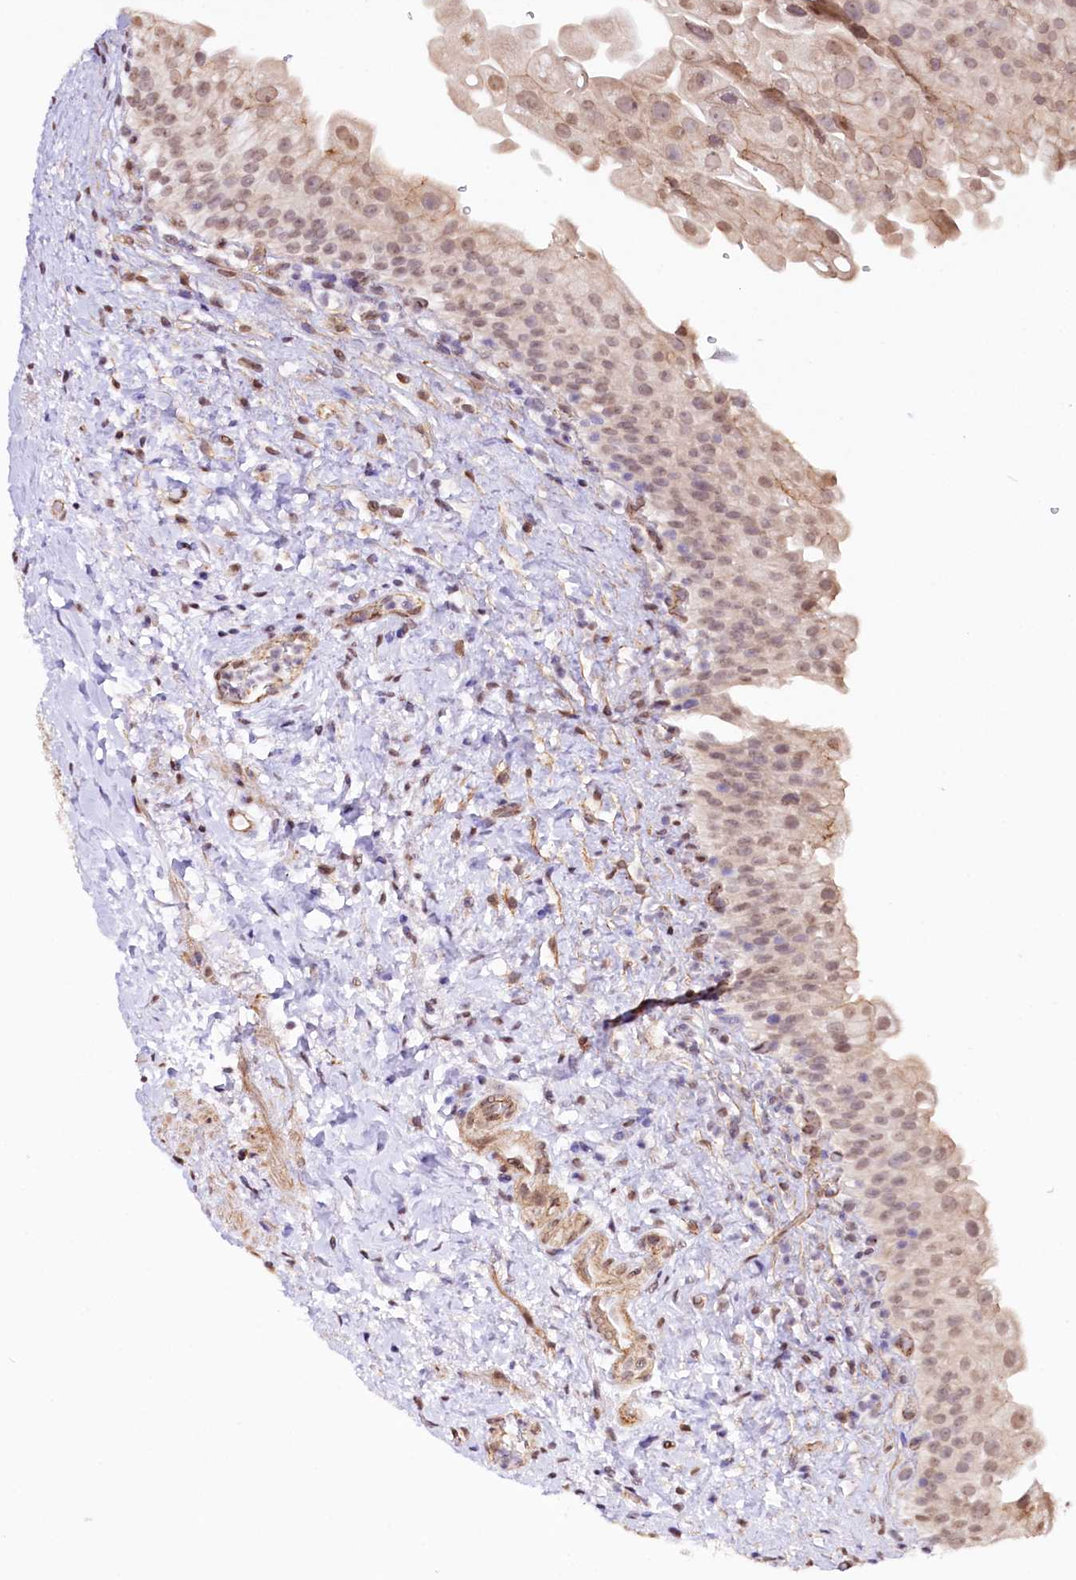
{"staining": {"intensity": "weak", "quantity": "25%-75%", "location": "nuclear"}, "tissue": "urinary bladder", "cell_type": "Urothelial cells", "image_type": "normal", "snomed": [{"axis": "morphology", "description": "Normal tissue, NOS"}, {"axis": "topography", "description": "Urinary bladder"}], "caption": "Immunohistochemistry of unremarkable human urinary bladder exhibits low levels of weak nuclear positivity in approximately 25%-75% of urothelial cells. Immunohistochemistry stains the protein of interest in brown and the nuclei are stained blue.", "gene": "ST7", "patient": {"sex": "female", "age": 27}}